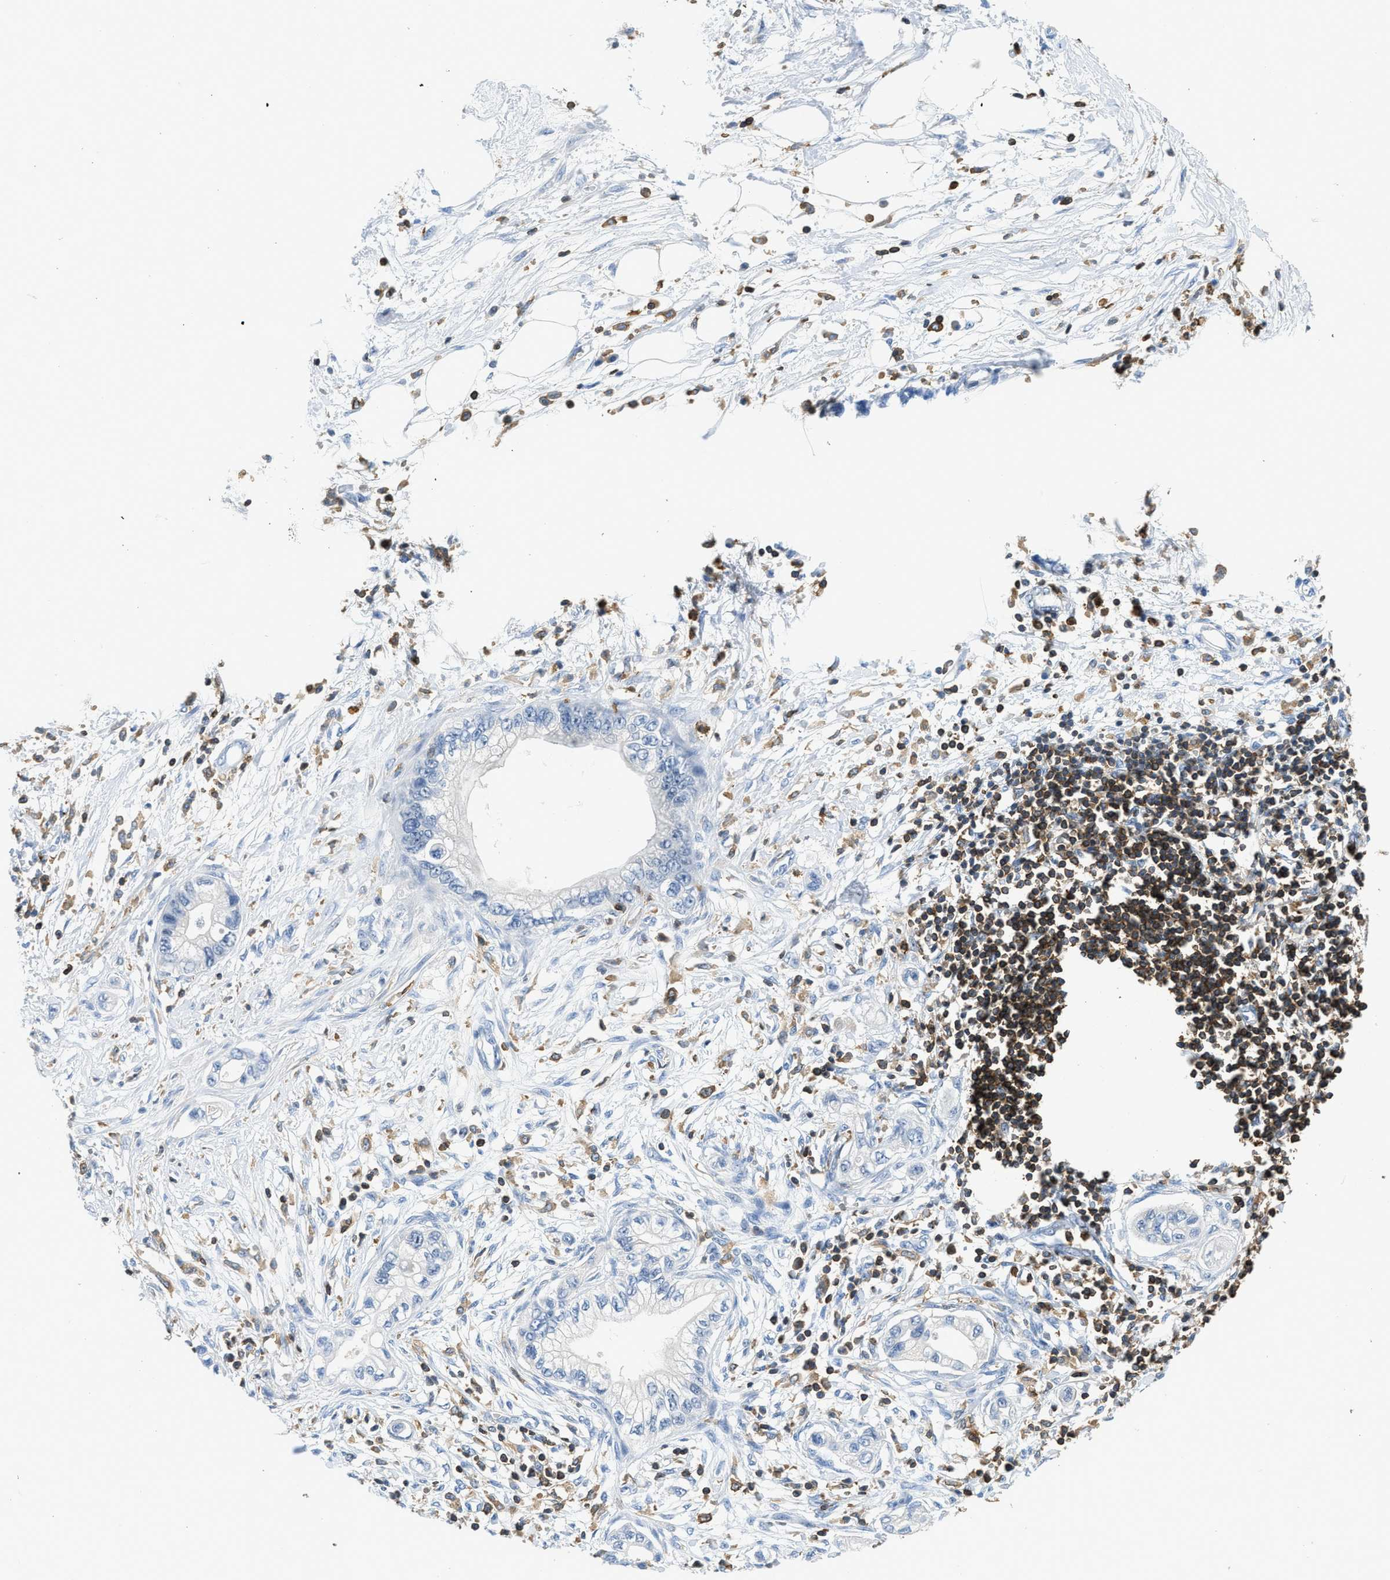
{"staining": {"intensity": "negative", "quantity": "none", "location": "none"}, "tissue": "pancreatic cancer", "cell_type": "Tumor cells", "image_type": "cancer", "snomed": [{"axis": "morphology", "description": "Adenocarcinoma, NOS"}, {"axis": "topography", "description": "Pancreas"}], "caption": "IHC histopathology image of neoplastic tissue: adenocarcinoma (pancreatic) stained with DAB (3,3'-diaminobenzidine) demonstrates no significant protein positivity in tumor cells.", "gene": "FAM151A", "patient": {"sex": "male", "age": 56}}